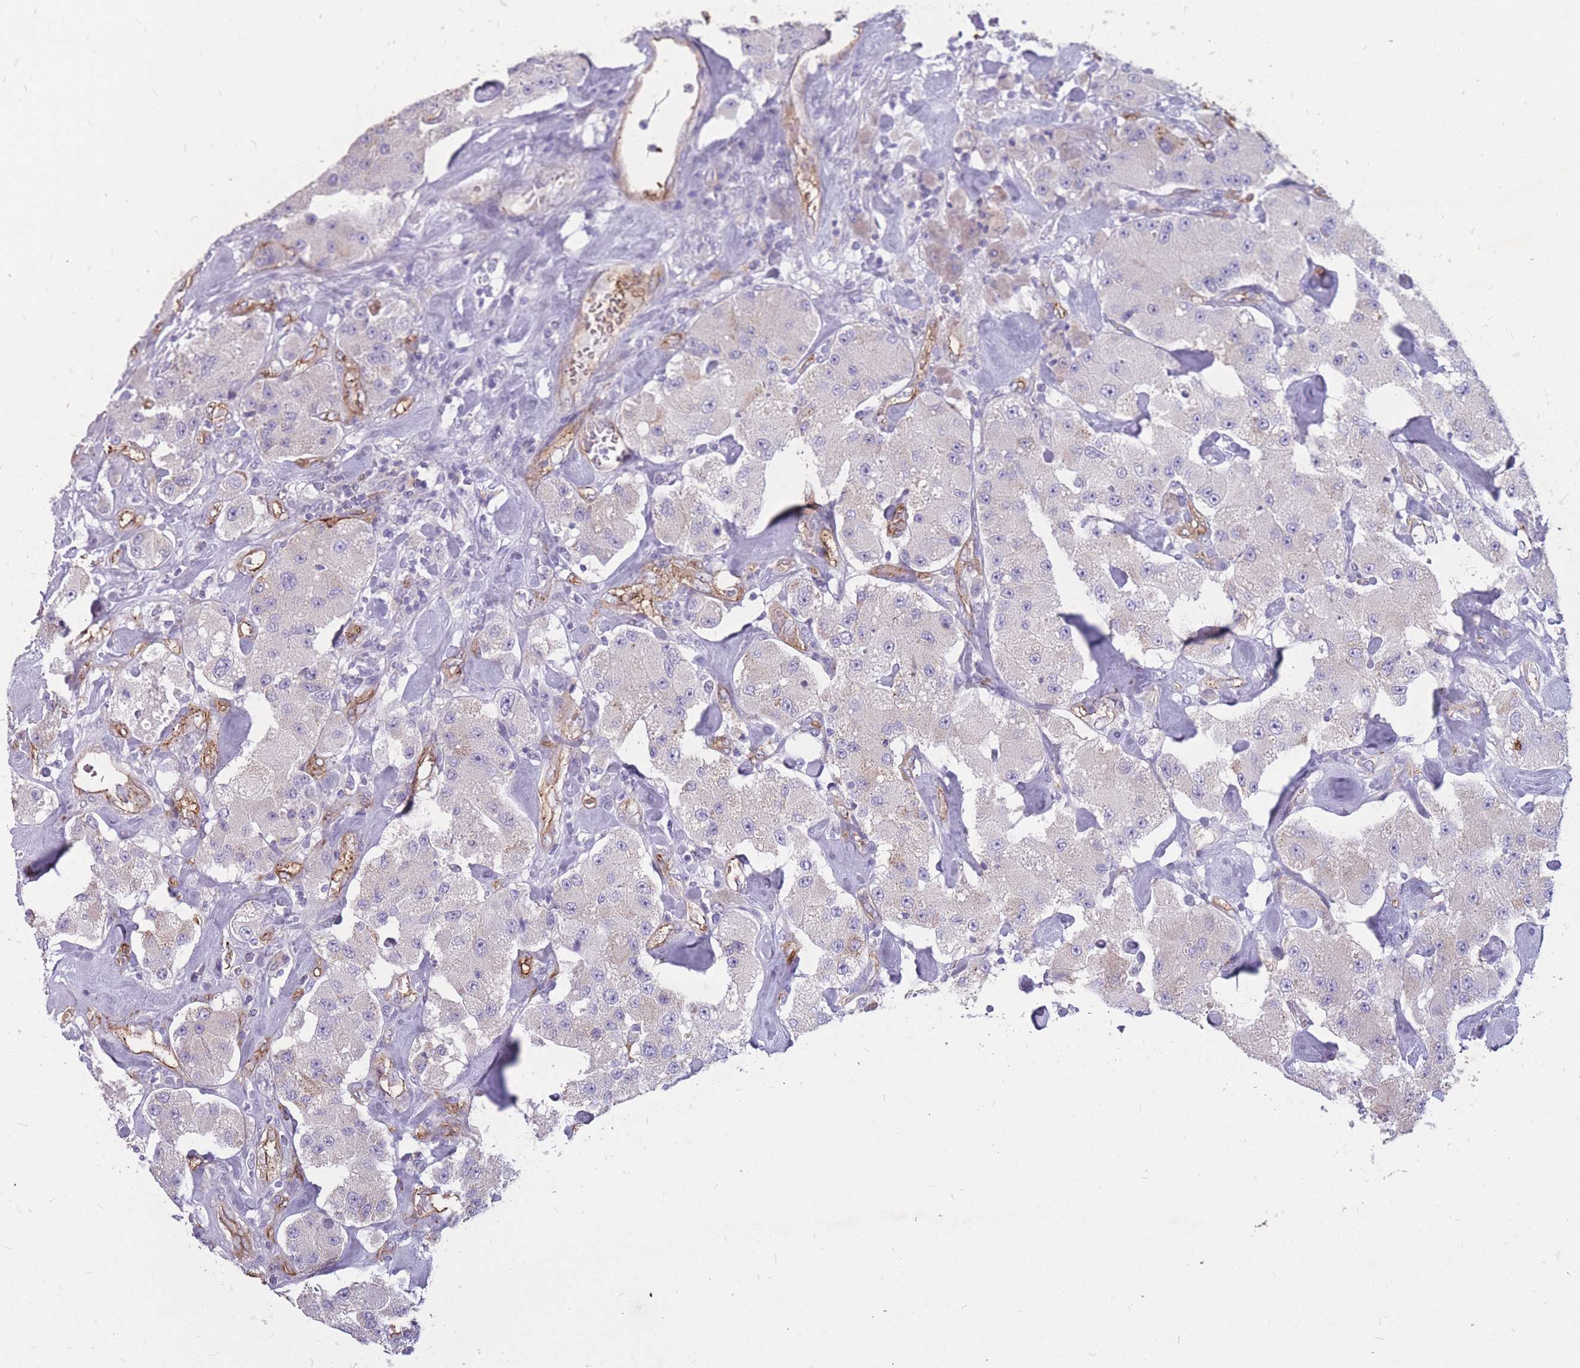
{"staining": {"intensity": "negative", "quantity": "none", "location": "none"}, "tissue": "carcinoid", "cell_type": "Tumor cells", "image_type": "cancer", "snomed": [{"axis": "morphology", "description": "Carcinoid, malignant, NOS"}, {"axis": "topography", "description": "Pancreas"}], "caption": "IHC of human carcinoid (malignant) exhibits no staining in tumor cells.", "gene": "GNA11", "patient": {"sex": "male", "age": 41}}